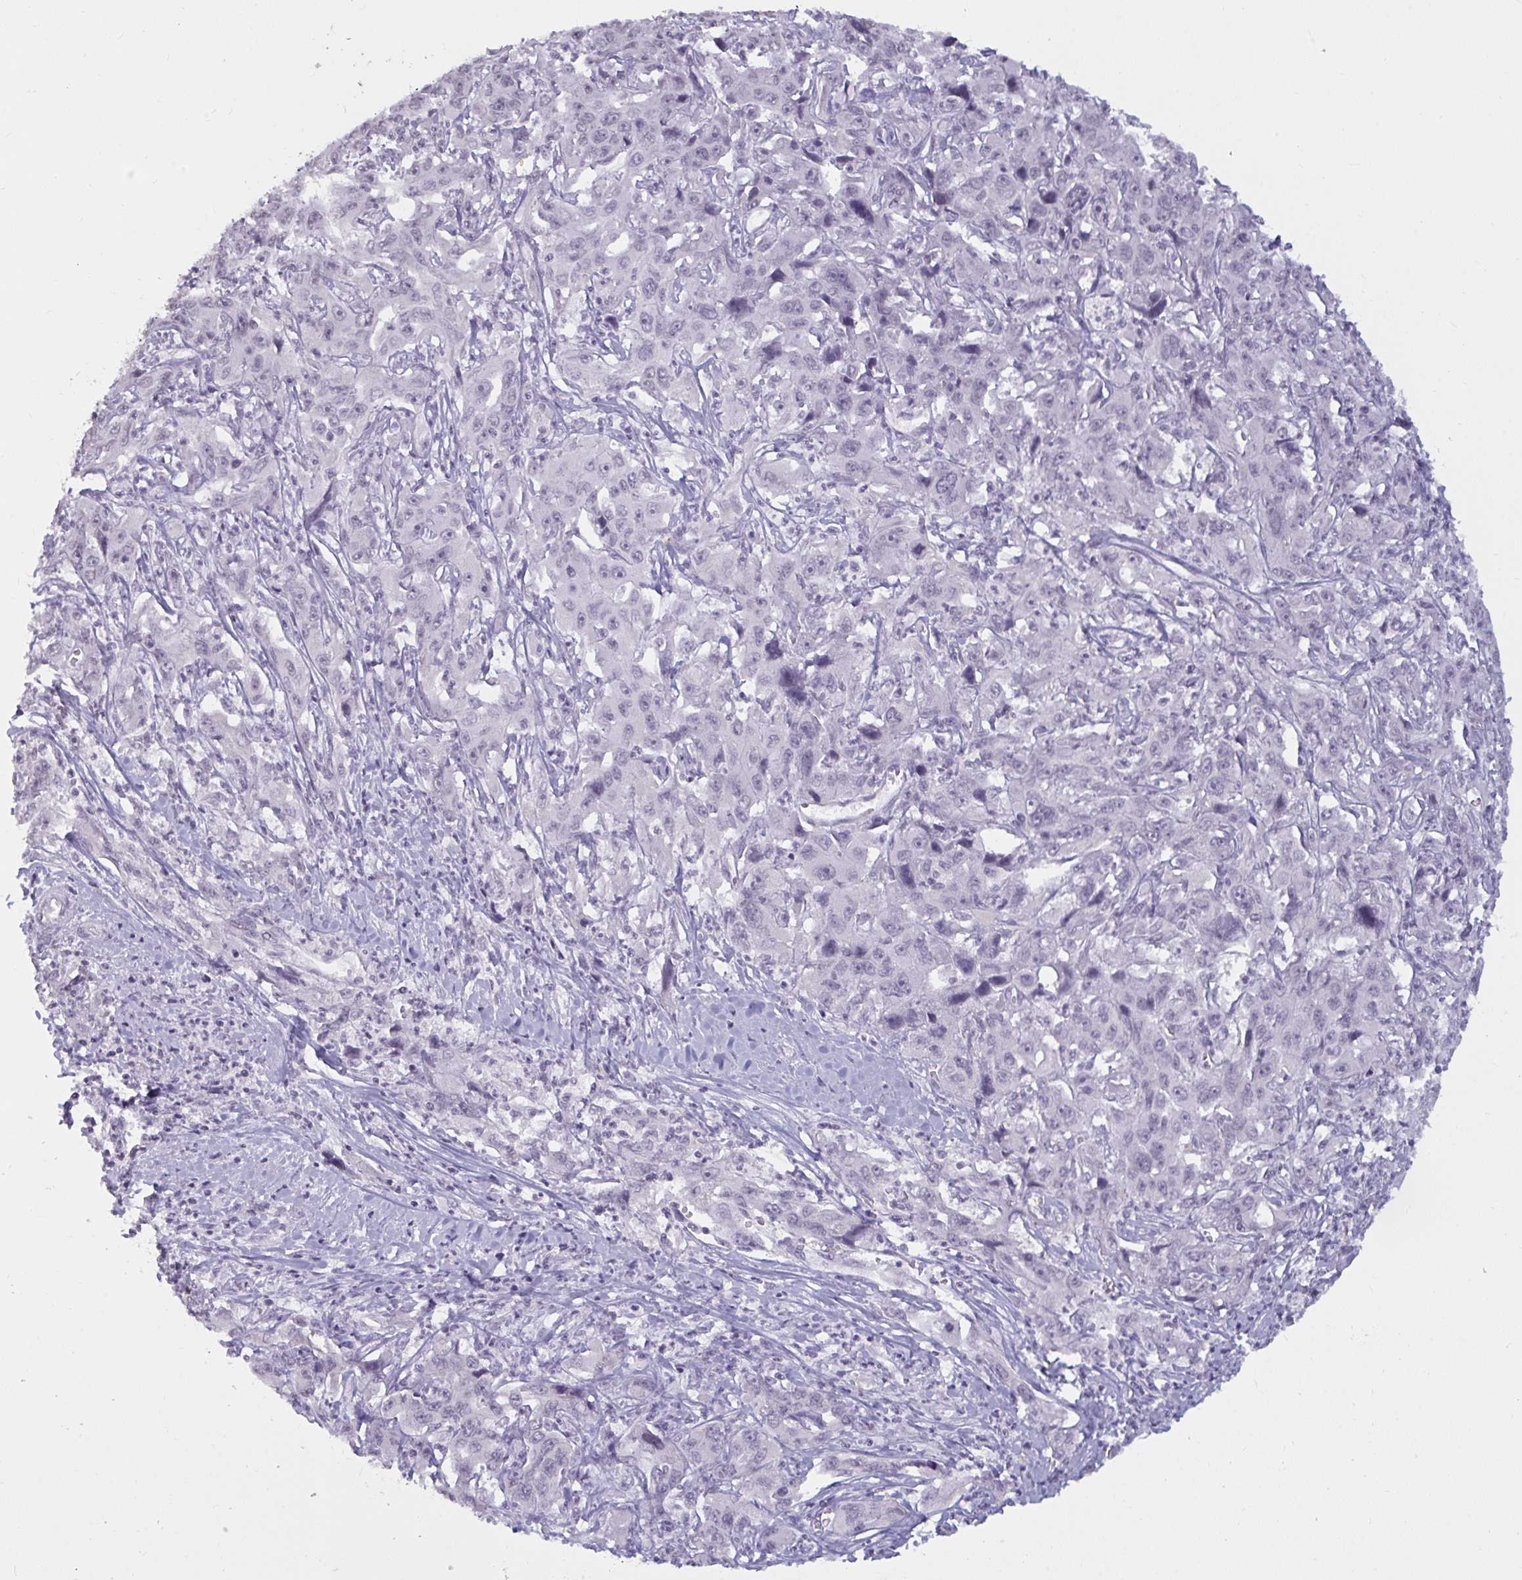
{"staining": {"intensity": "negative", "quantity": "none", "location": "none"}, "tissue": "liver cancer", "cell_type": "Tumor cells", "image_type": "cancer", "snomed": [{"axis": "morphology", "description": "Carcinoma, Hepatocellular, NOS"}, {"axis": "topography", "description": "Liver"}], "caption": "Photomicrograph shows no protein expression in tumor cells of liver cancer (hepatocellular carcinoma) tissue. (DAB immunohistochemistry (IHC), high magnification).", "gene": "TBC1D4", "patient": {"sex": "male", "age": 63}}